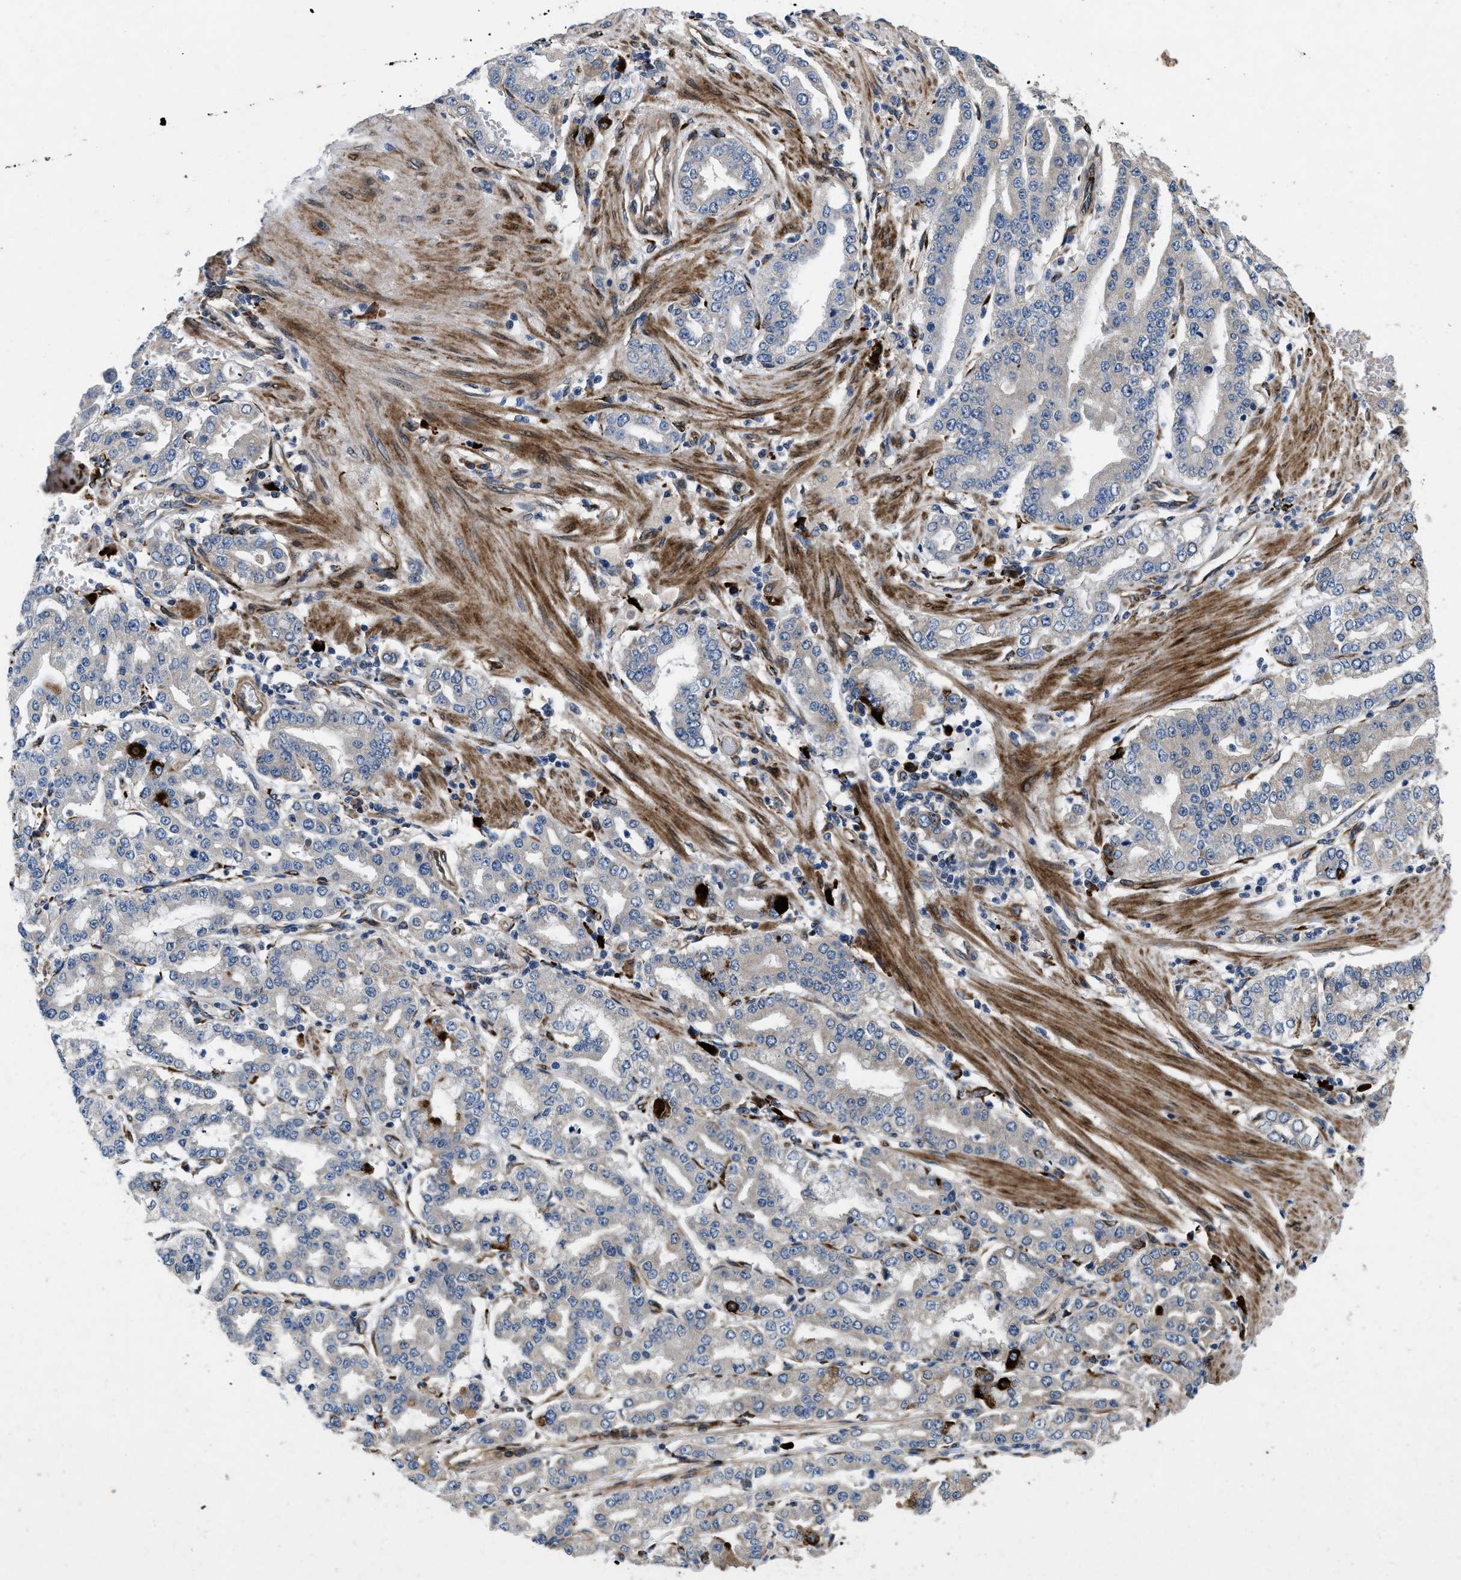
{"staining": {"intensity": "strong", "quantity": "<25%", "location": "cytoplasmic/membranous"}, "tissue": "stomach cancer", "cell_type": "Tumor cells", "image_type": "cancer", "snomed": [{"axis": "morphology", "description": "Adenocarcinoma, NOS"}, {"axis": "topography", "description": "Stomach"}], "caption": "DAB (3,3'-diaminobenzidine) immunohistochemical staining of stomach cancer exhibits strong cytoplasmic/membranous protein staining in about <25% of tumor cells. (Brightfield microscopy of DAB IHC at high magnification).", "gene": "HSPA12B", "patient": {"sex": "male", "age": 76}}